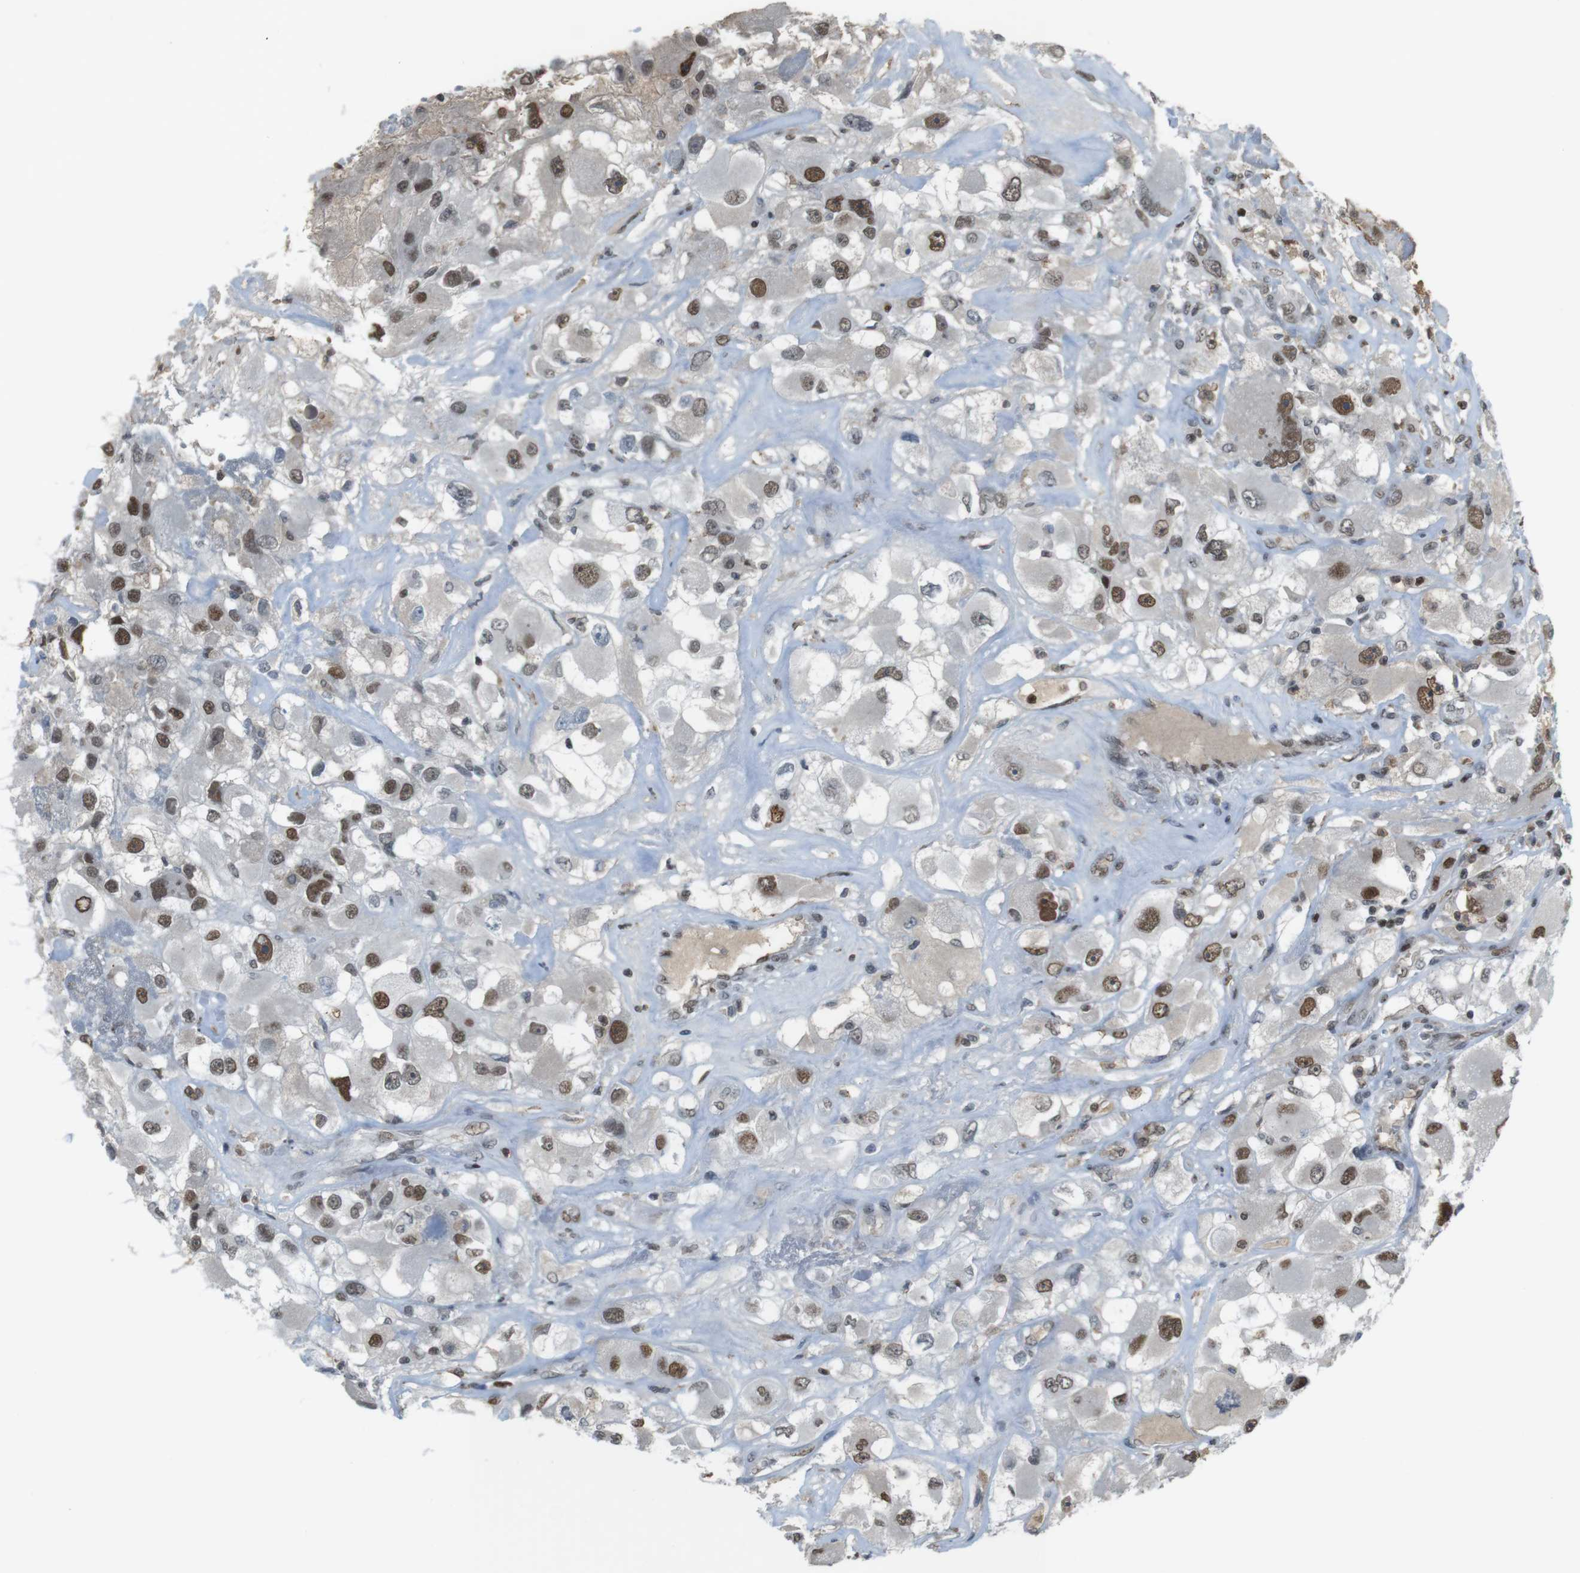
{"staining": {"intensity": "strong", "quantity": ">75%", "location": "nuclear"}, "tissue": "renal cancer", "cell_type": "Tumor cells", "image_type": "cancer", "snomed": [{"axis": "morphology", "description": "Adenocarcinoma, NOS"}, {"axis": "topography", "description": "Kidney"}], "caption": "The photomicrograph exhibits staining of renal cancer, revealing strong nuclear protein expression (brown color) within tumor cells. (Stains: DAB in brown, nuclei in blue, Microscopy: brightfield microscopy at high magnification).", "gene": "SUB1", "patient": {"sex": "female", "age": 52}}